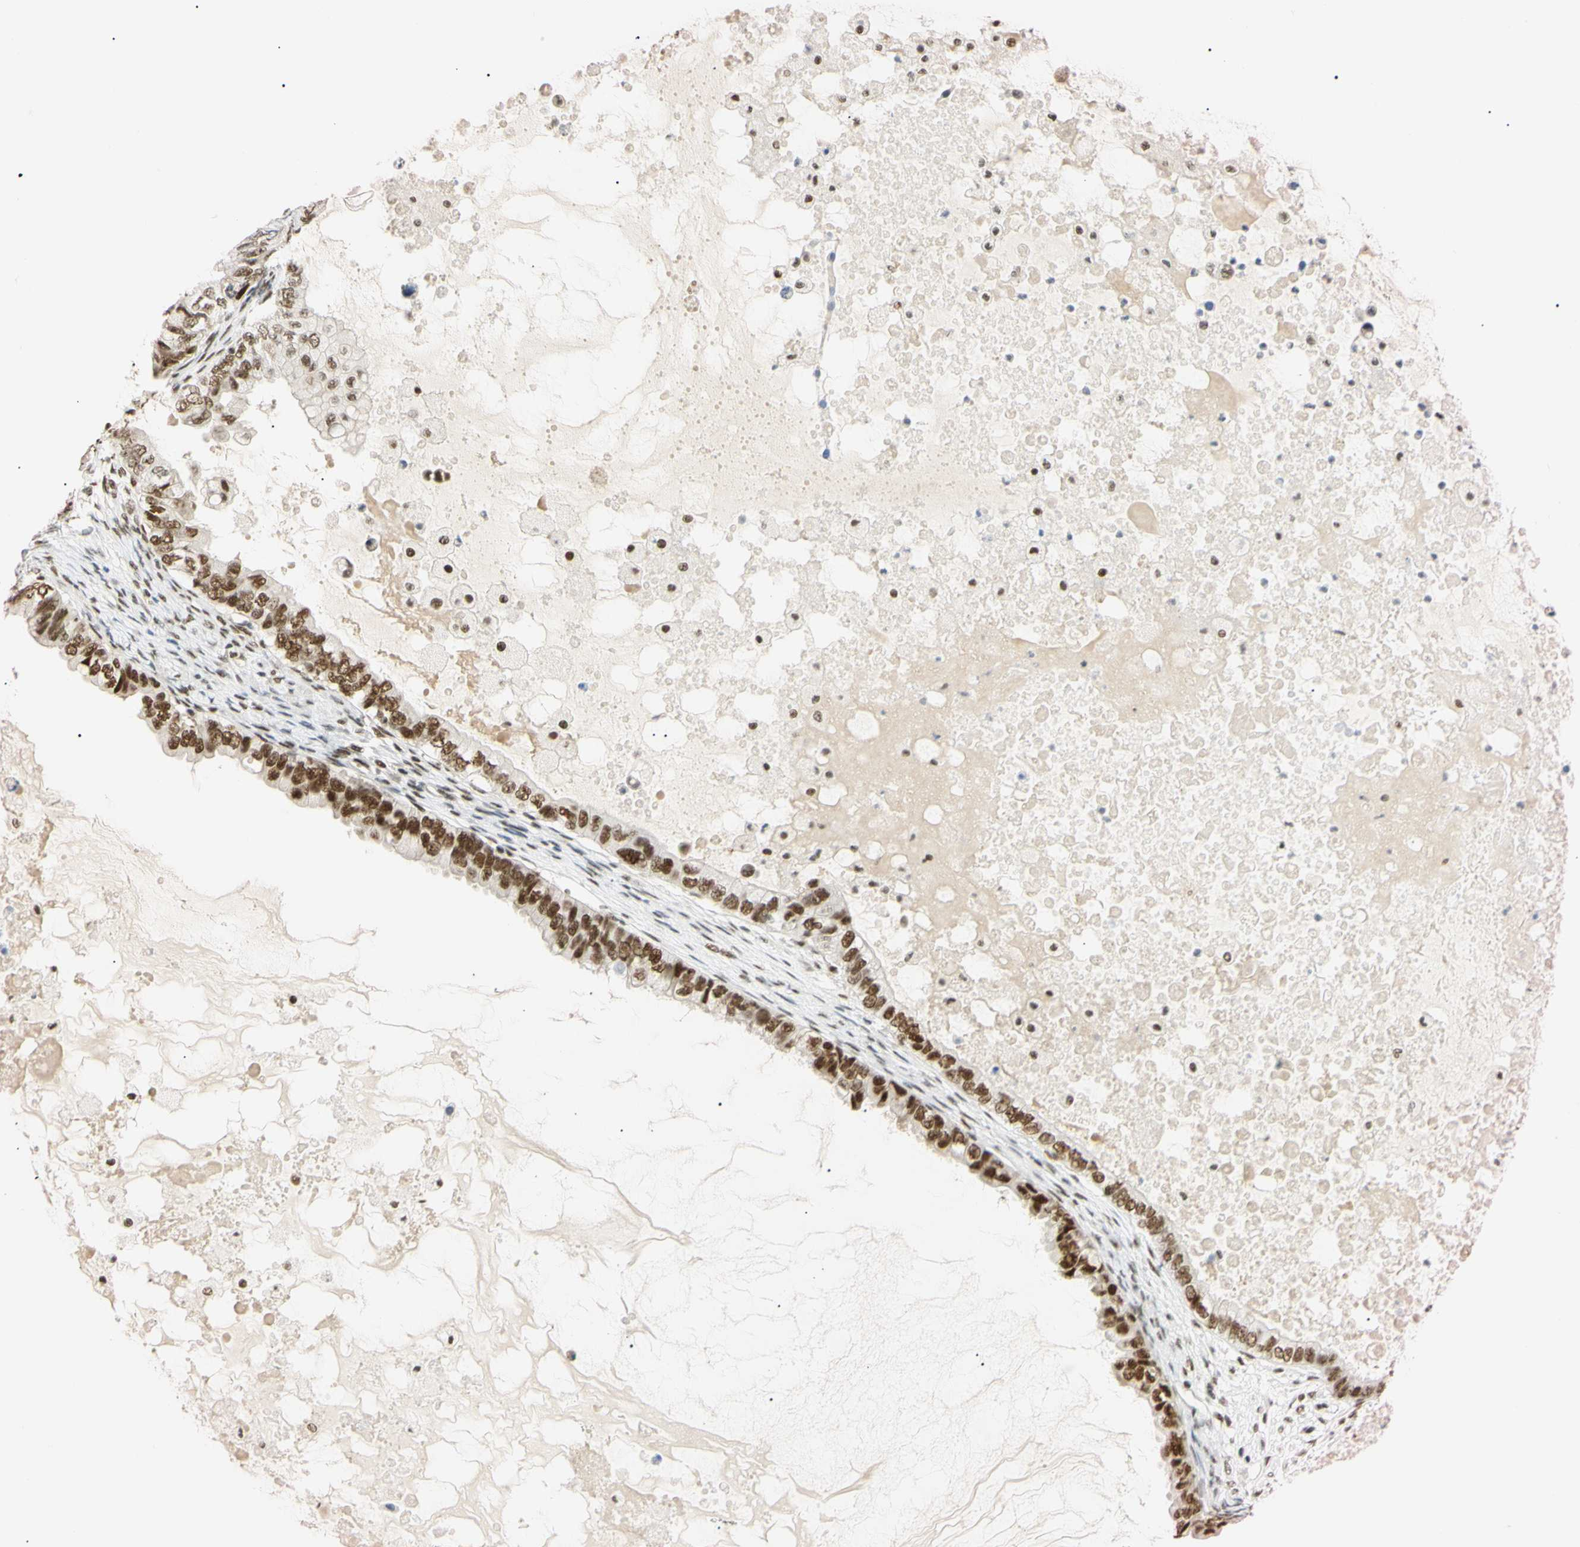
{"staining": {"intensity": "strong", "quantity": ">75%", "location": "nuclear"}, "tissue": "ovarian cancer", "cell_type": "Tumor cells", "image_type": "cancer", "snomed": [{"axis": "morphology", "description": "Cystadenocarcinoma, mucinous, NOS"}, {"axis": "topography", "description": "Ovary"}], "caption": "Mucinous cystadenocarcinoma (ovarian) tissue displays strong nuclear positivity in approximately >75% of tumor cells, visualized by immunohistochemistry.", "gene": "ZNF134", "patient": {"sex": "female", "age": 80}}